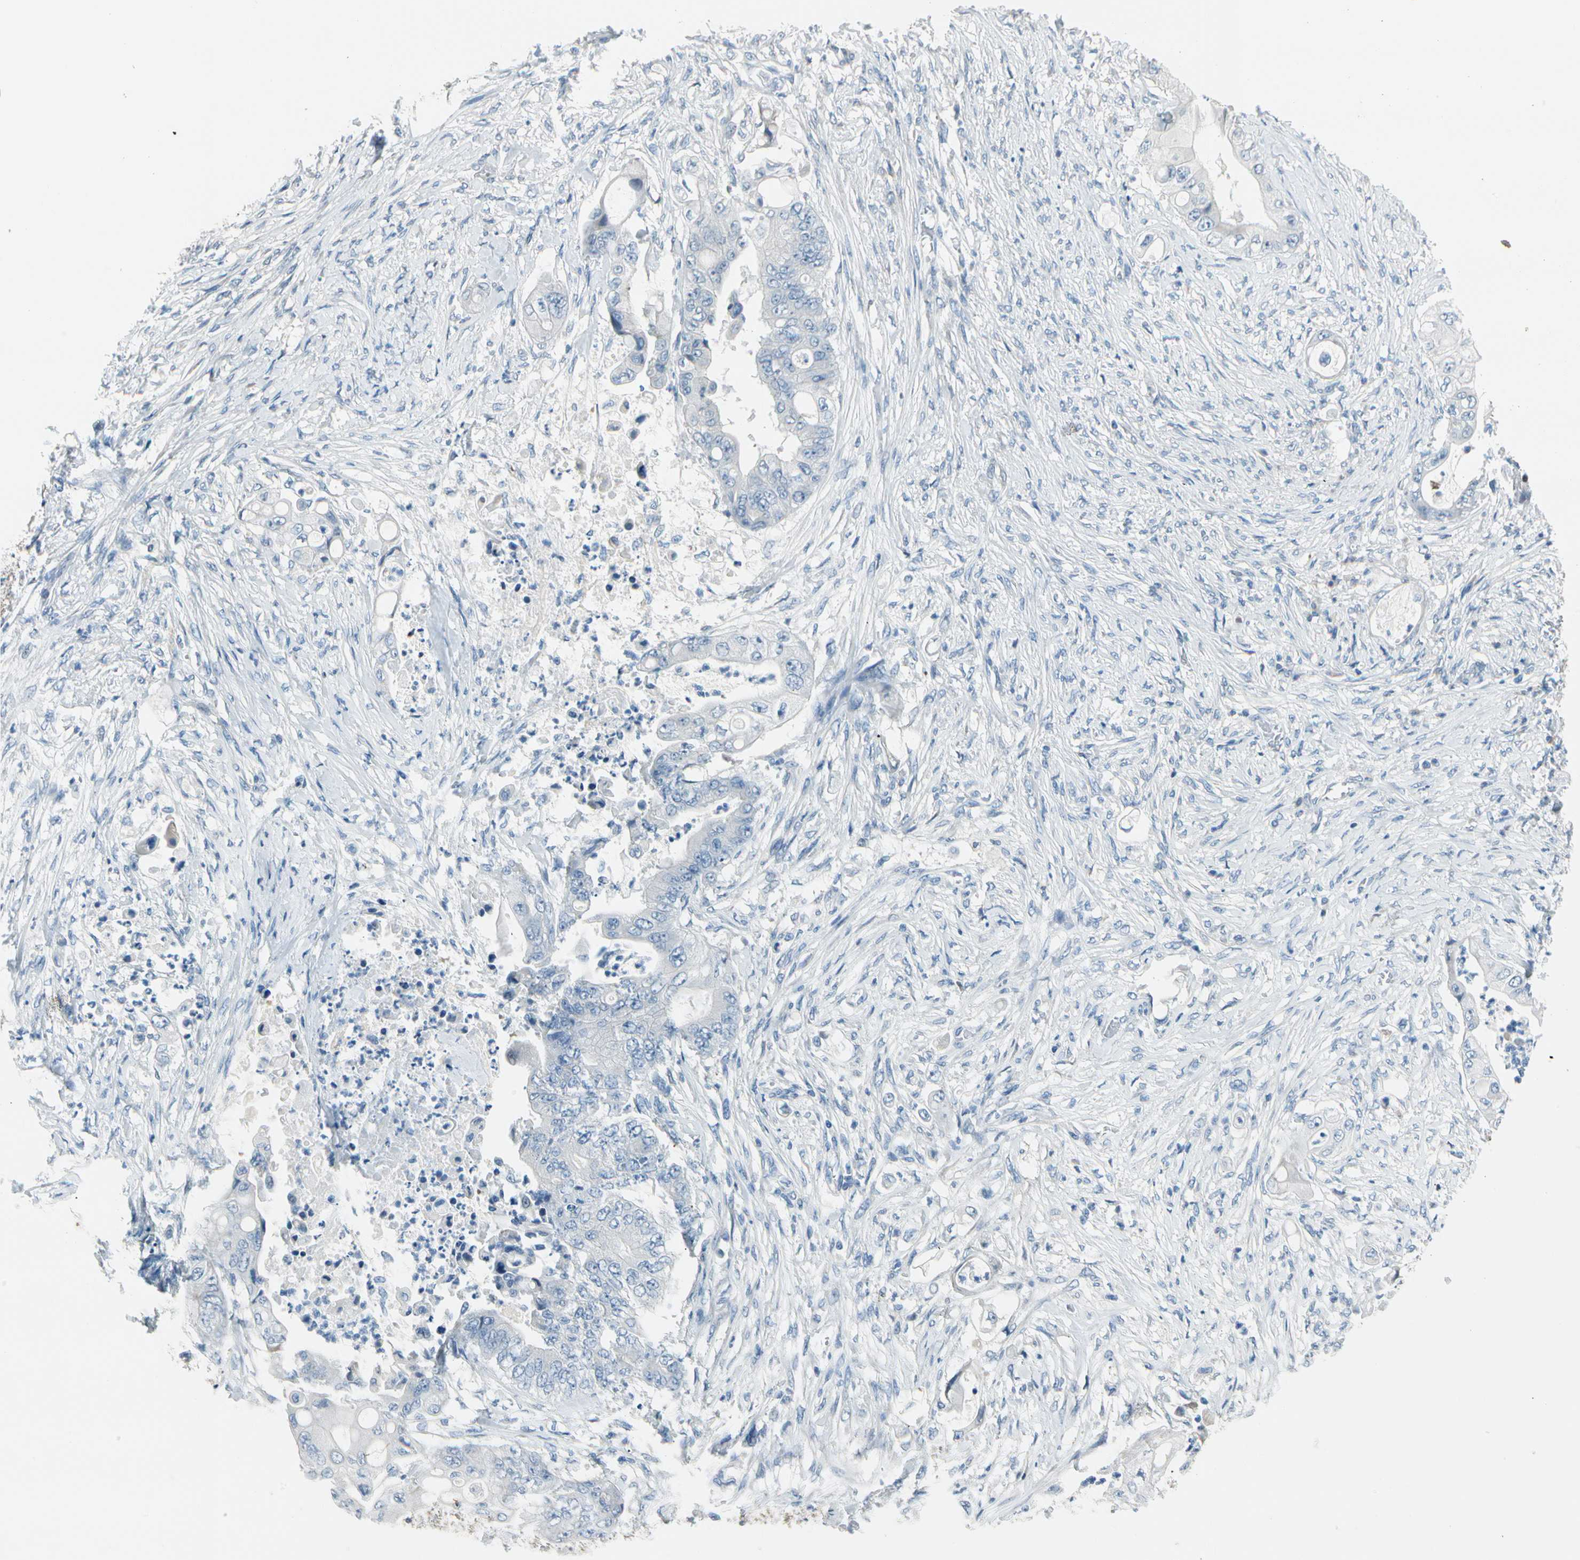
{"staining": {"intensity": "negative", "quantity": "none", "location": "none"}, "tissue": "stomach cancer", "cell_type": "Tumor cells", "image_type": "cancer", "snomed": [{"axis": "morphology", "description": "Adenocarcinoma, NOS"}, {"axis": "topography", "description": "Stomach"}], "caption": "Micrograph shows no significant protein positivity in tumor cells of stomach cancer (adenocarcinoma).", "gene": "STK40", "patient": {"sex": "female", "age": 73}}